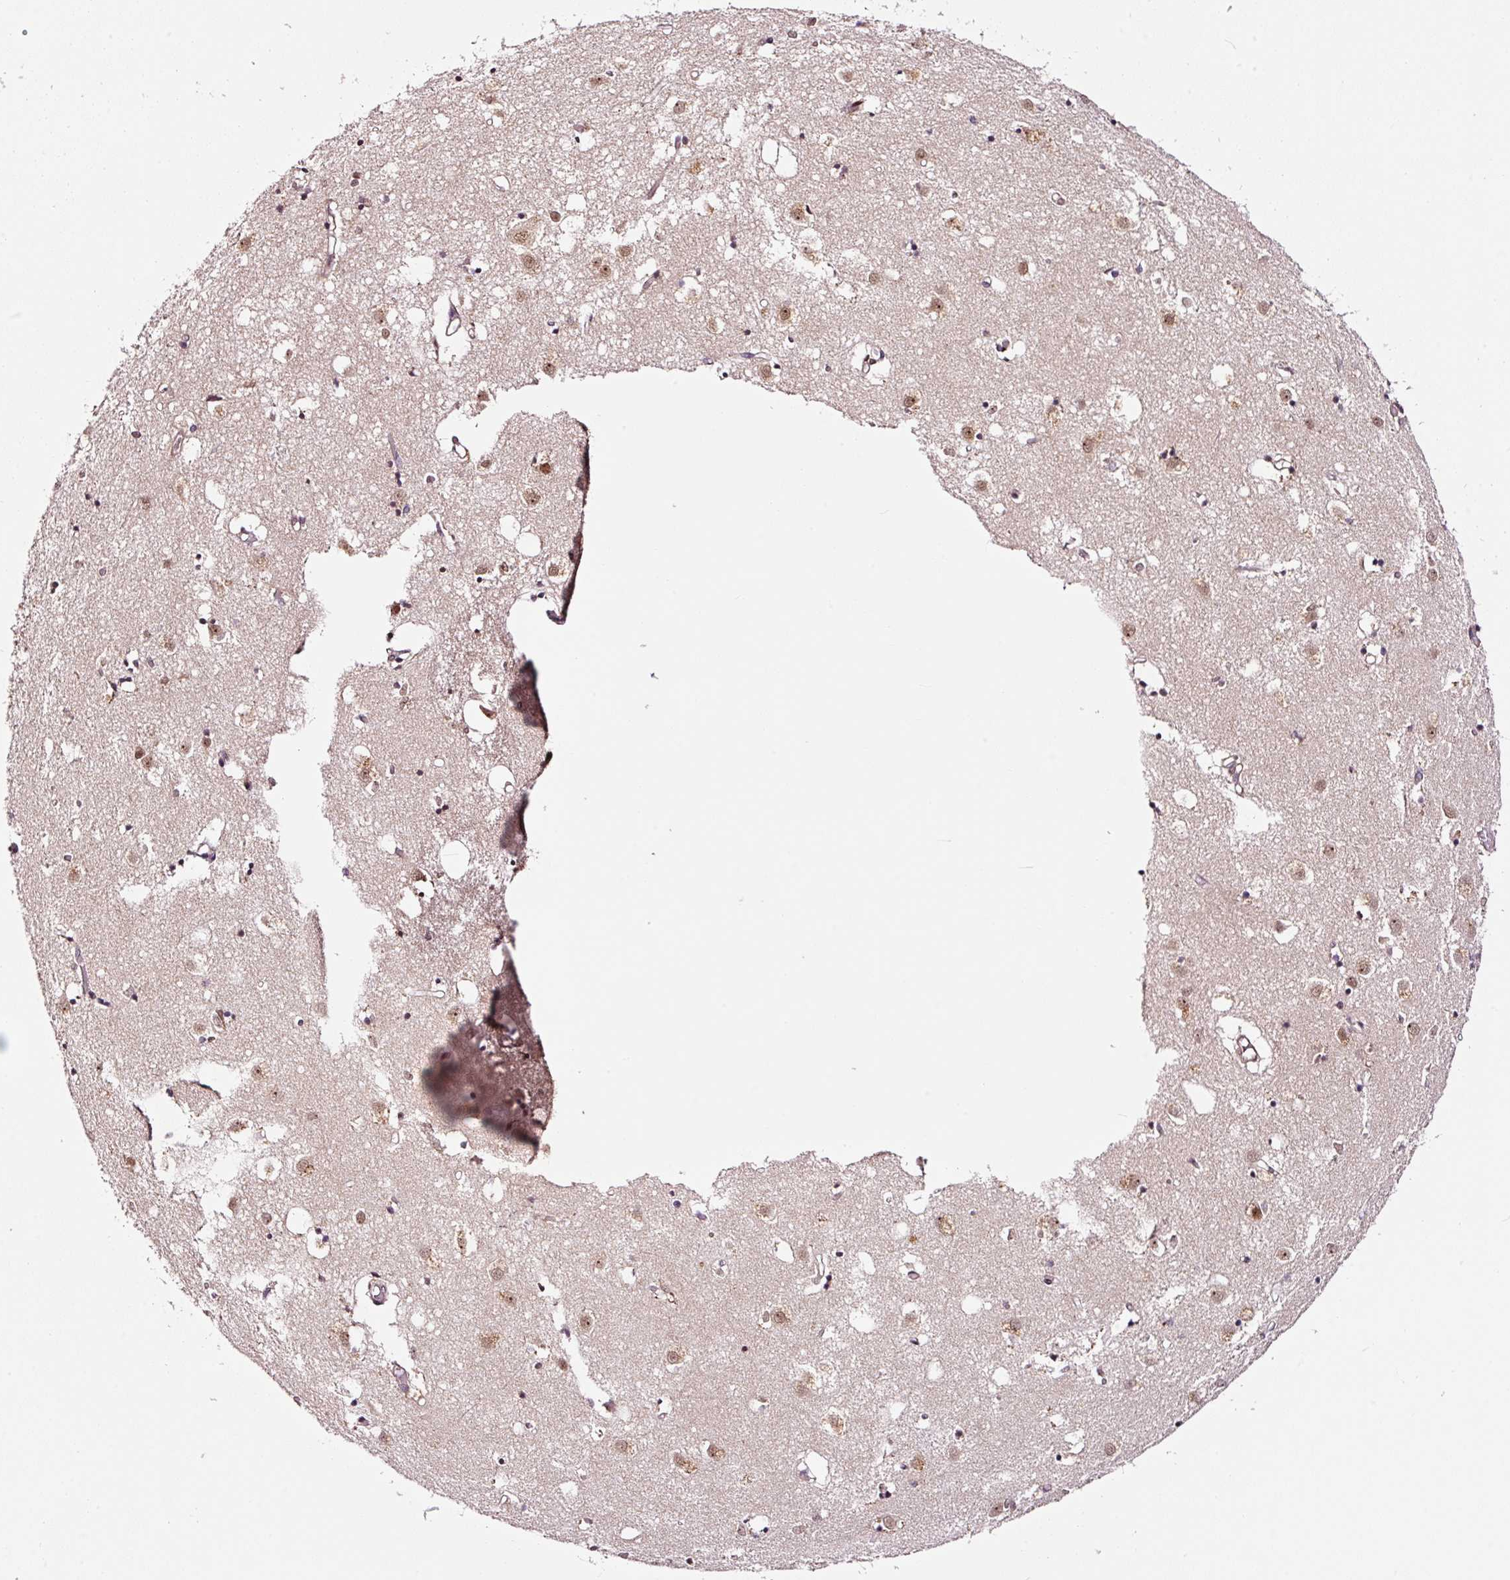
{"staining": {"intensity": "moderate", "quantity": ">75%", "location": "nuclear"}, "tissue": "caudate", "cell_type": "Glial cells", "image_type": "normal", "snomed": [{"axis": "morphology", "description": "Normal tissue, NOS"}, {"axis": "topography", "description": "Lateral ventricle wall"}], "caption": "Protein analysis of normal caudate demonstrates moderate nuclear positivity in about >75% of glial cells.", "gene": "RFC4", "patient": {"sex": "male", "age": 70}}